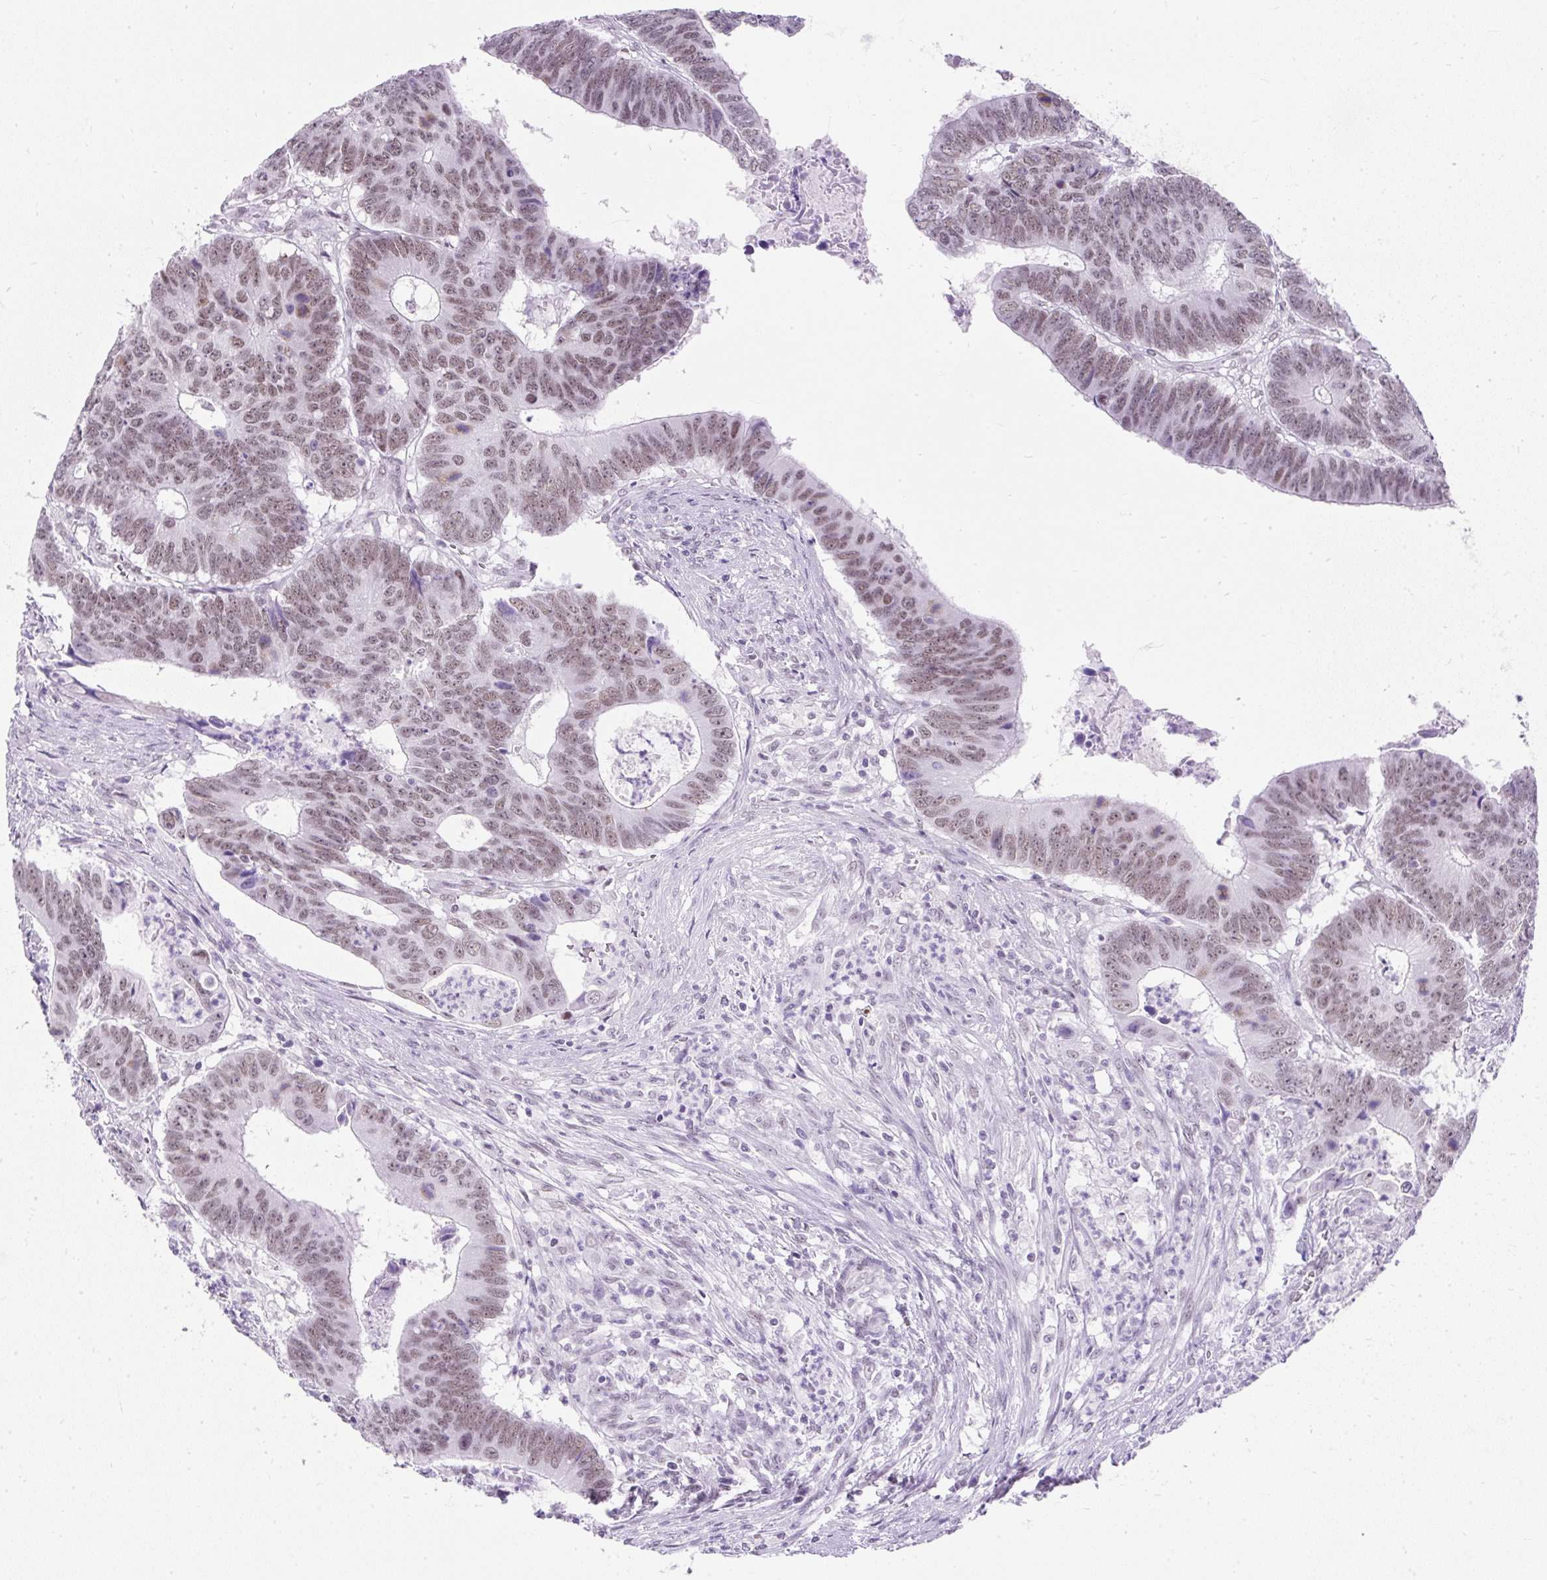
{"staining": {"intensity": "weak", "quantity": ">75%", "location": "nuclear"}, "tissue": "colorectal cancer", "cell_type": "Tumor cells", "image_type": "cancer", "snomed": [{"axis": "morphology", "description": "Adenocarcinoma, NOS"}, {"axis": "topography", "description": "Colon"}], "caption": "This is an image of immunohistochemistry (IHC) staining of colorectal cancer (adenocarcinoma), which shows weak positivity in the nuclear of tumor cells.", "gene": "PLCXD2", "patient": {"sex": "male", "age": 62}}